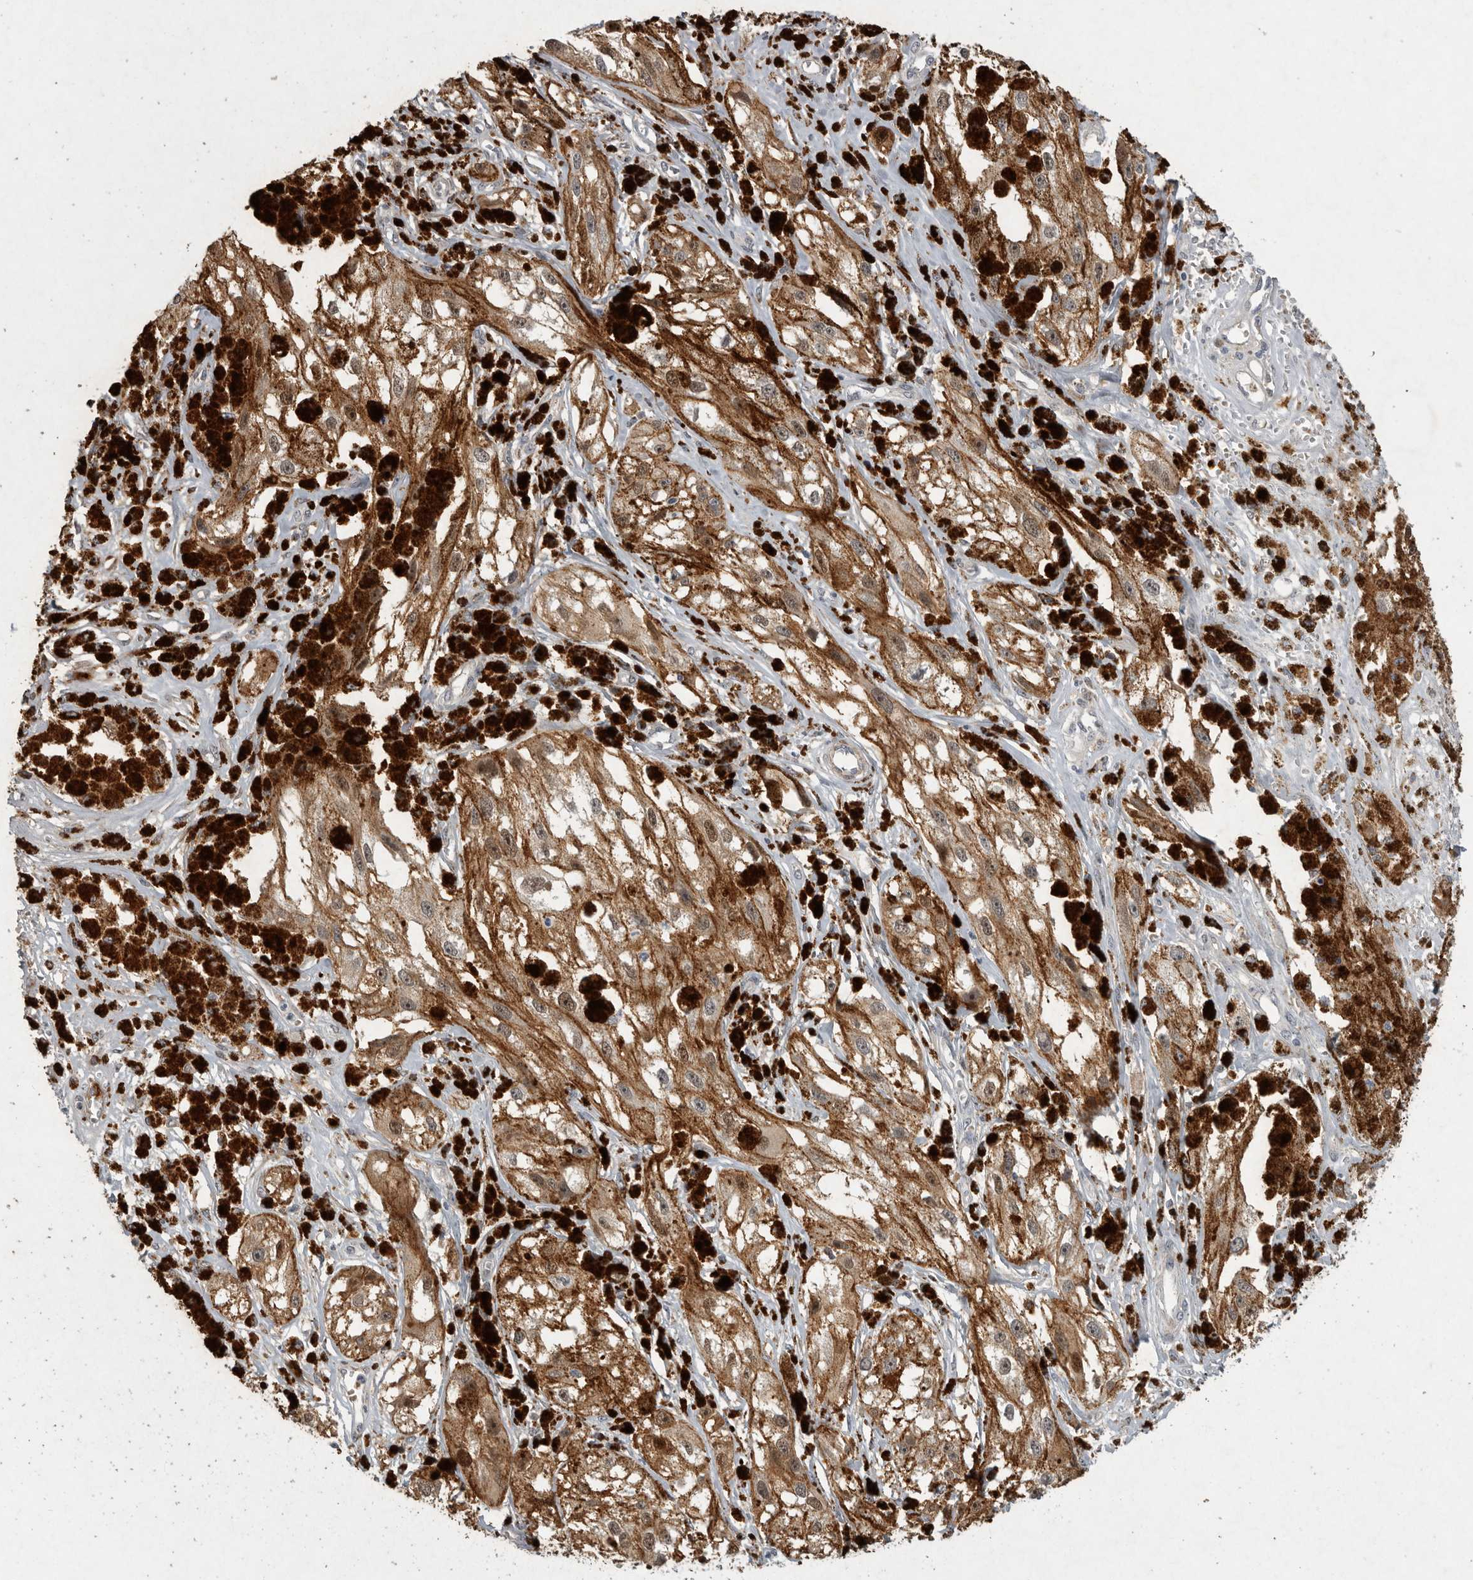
{"staining": {"intensity": "moderate", "quantity": ">75%", "location": "cytoplasmic/membranous"}, "tissue": "melanoma", "cell_type": "Tumor cells", "image_type": "cancer", "snomed": [{"axis": "morphology", "description": "Malignant melanoma, NOS"}, {"axis": "topography", "description": "Skin"}], "caption": "This image reveals IHC staining of human melanoma, with medium moderate cytoplasmic/membranous staining in approximately >75% of tumor cells.", "gene": "MPDZ", "patient": {"sex": "male", "age": 88}}